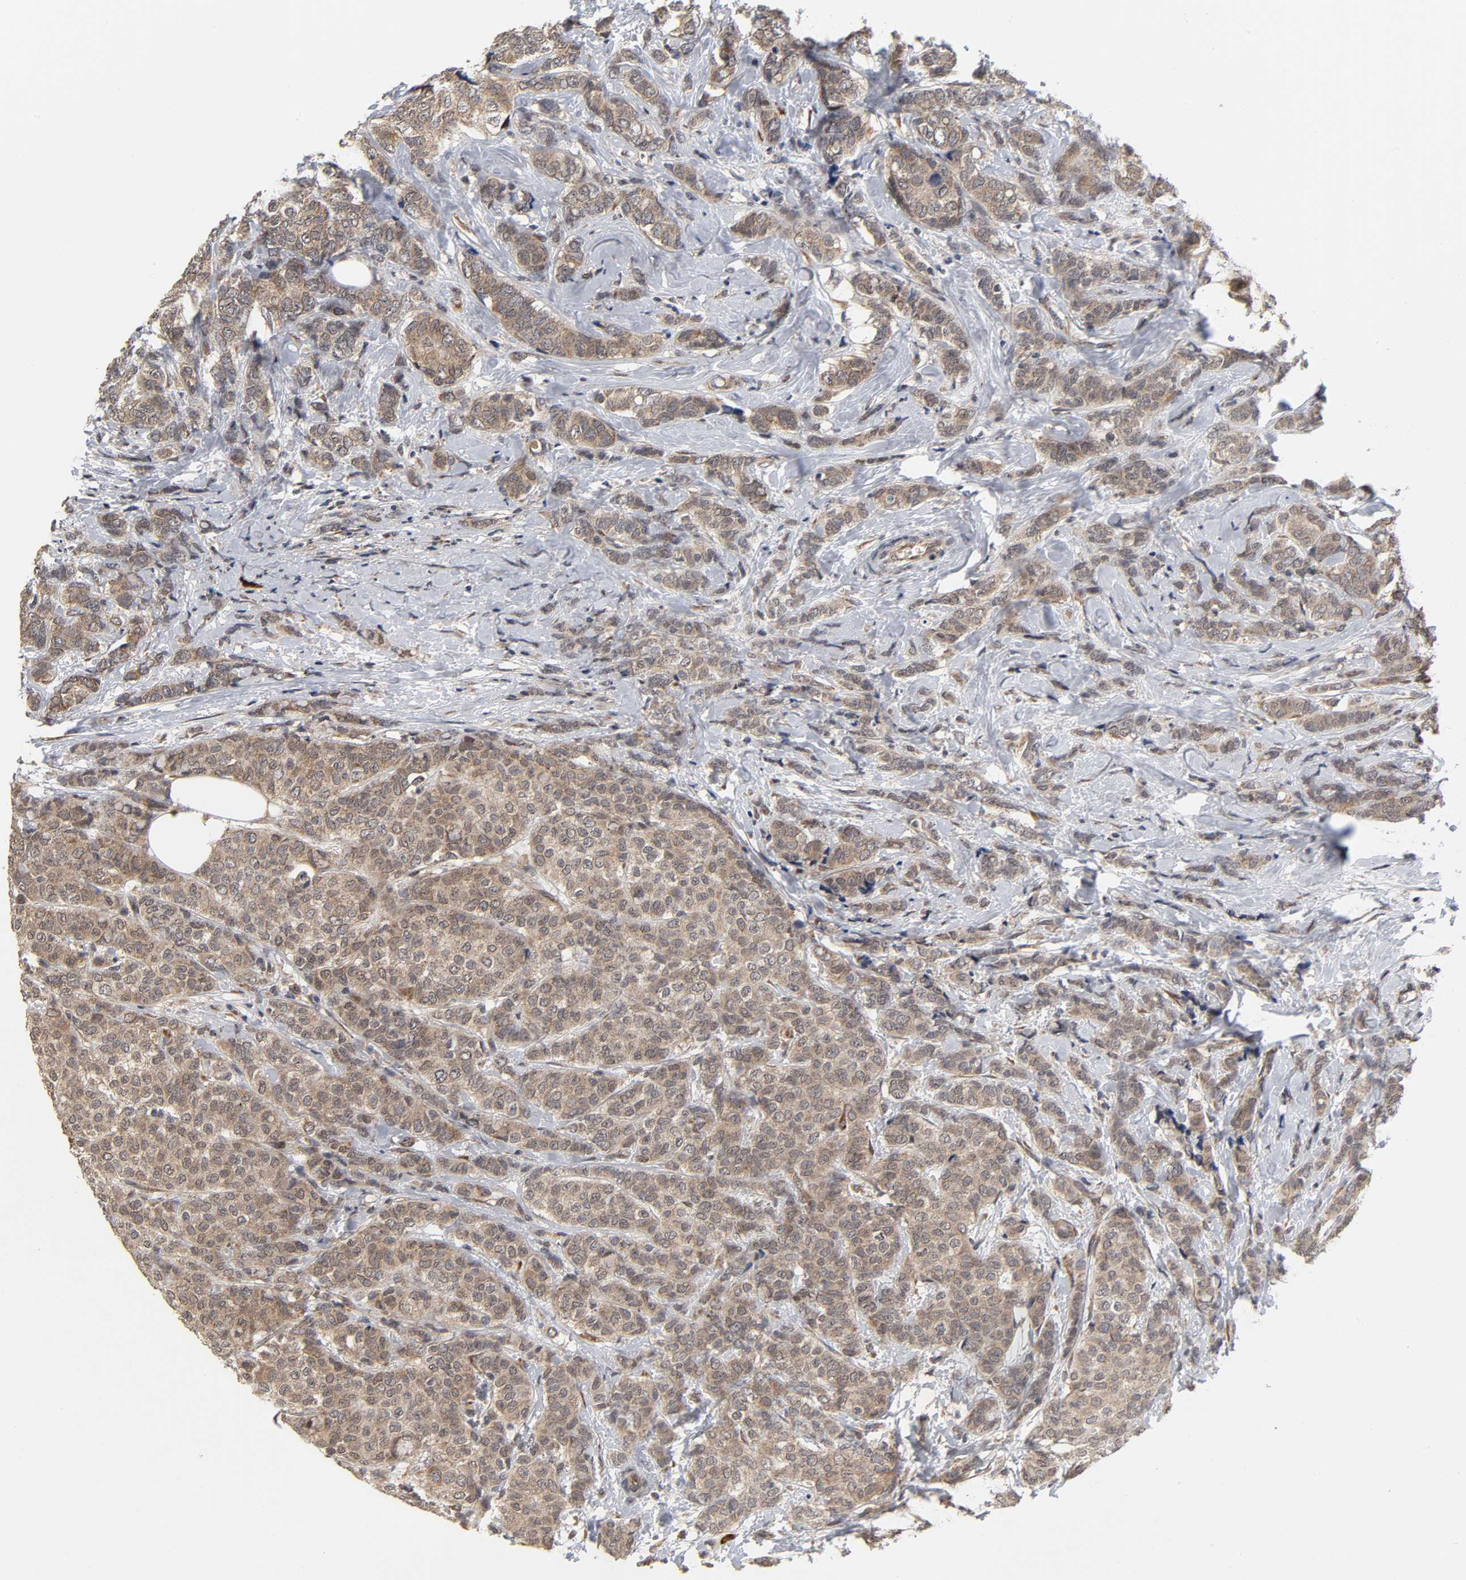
{"staining": {"intensity": "moderate", "quantity": ">75%", "location": "cytoplasmic/membranous"}, "tissue": "breast cancer", "cell_type": "Tumor cells", "image_type": "cancer", "snomed": [{"axis": "morphology", "description": "Lobular carcinoma"}, {"axis": "topography", "description": "Breast"}], "caption": "Breast cancer (lobular carcinoma) stained with DAB immunohistochemistry (IHC) displays medium levels of moderate cytoplasmic/membranous expression in approximately >75% of tumor cells.", "gene": "SLC30A9", "patient": {"sex": "female", "age": 60}}